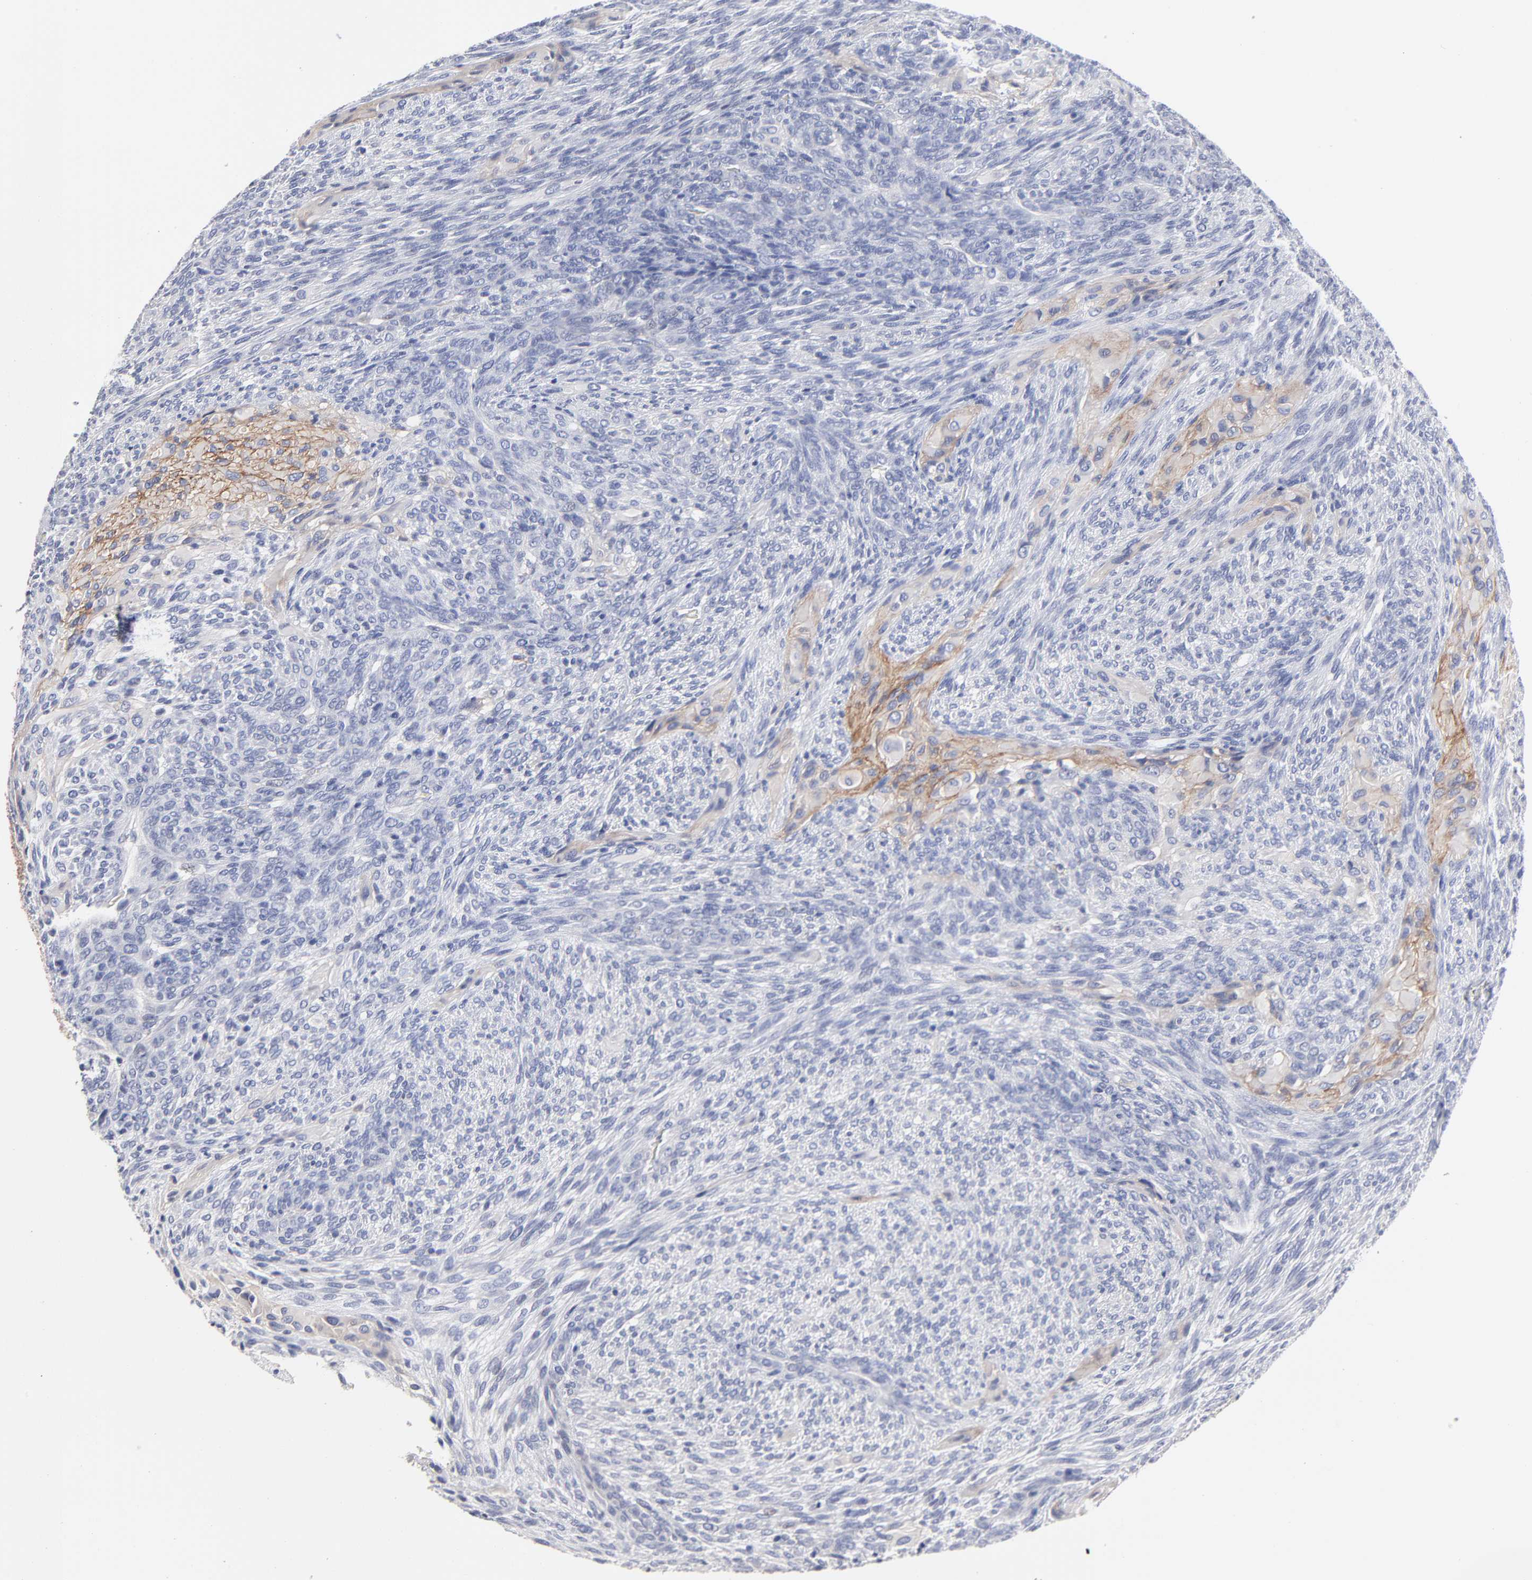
{"staining": {"intensity": "negative", "quantity": "none", "location": "none"}, "tissue": "glioma", "cell_type": "Tumor cells", "image_type": "cancer", "snomed": [{"axis": "morphology", "description": "Glioma, malignant, High grade"}, {"axis": "topography", "description": "Cerebral cortex"}], "caption": "The photomicrograph exhibits no significant positivity in tumor cells of malignant glioma (high-grade). (Immunohistochemistry, brightfield microscopy, high magnification).", "gene": "CXADR", "patient": {"sex": "female", "age": 55}}